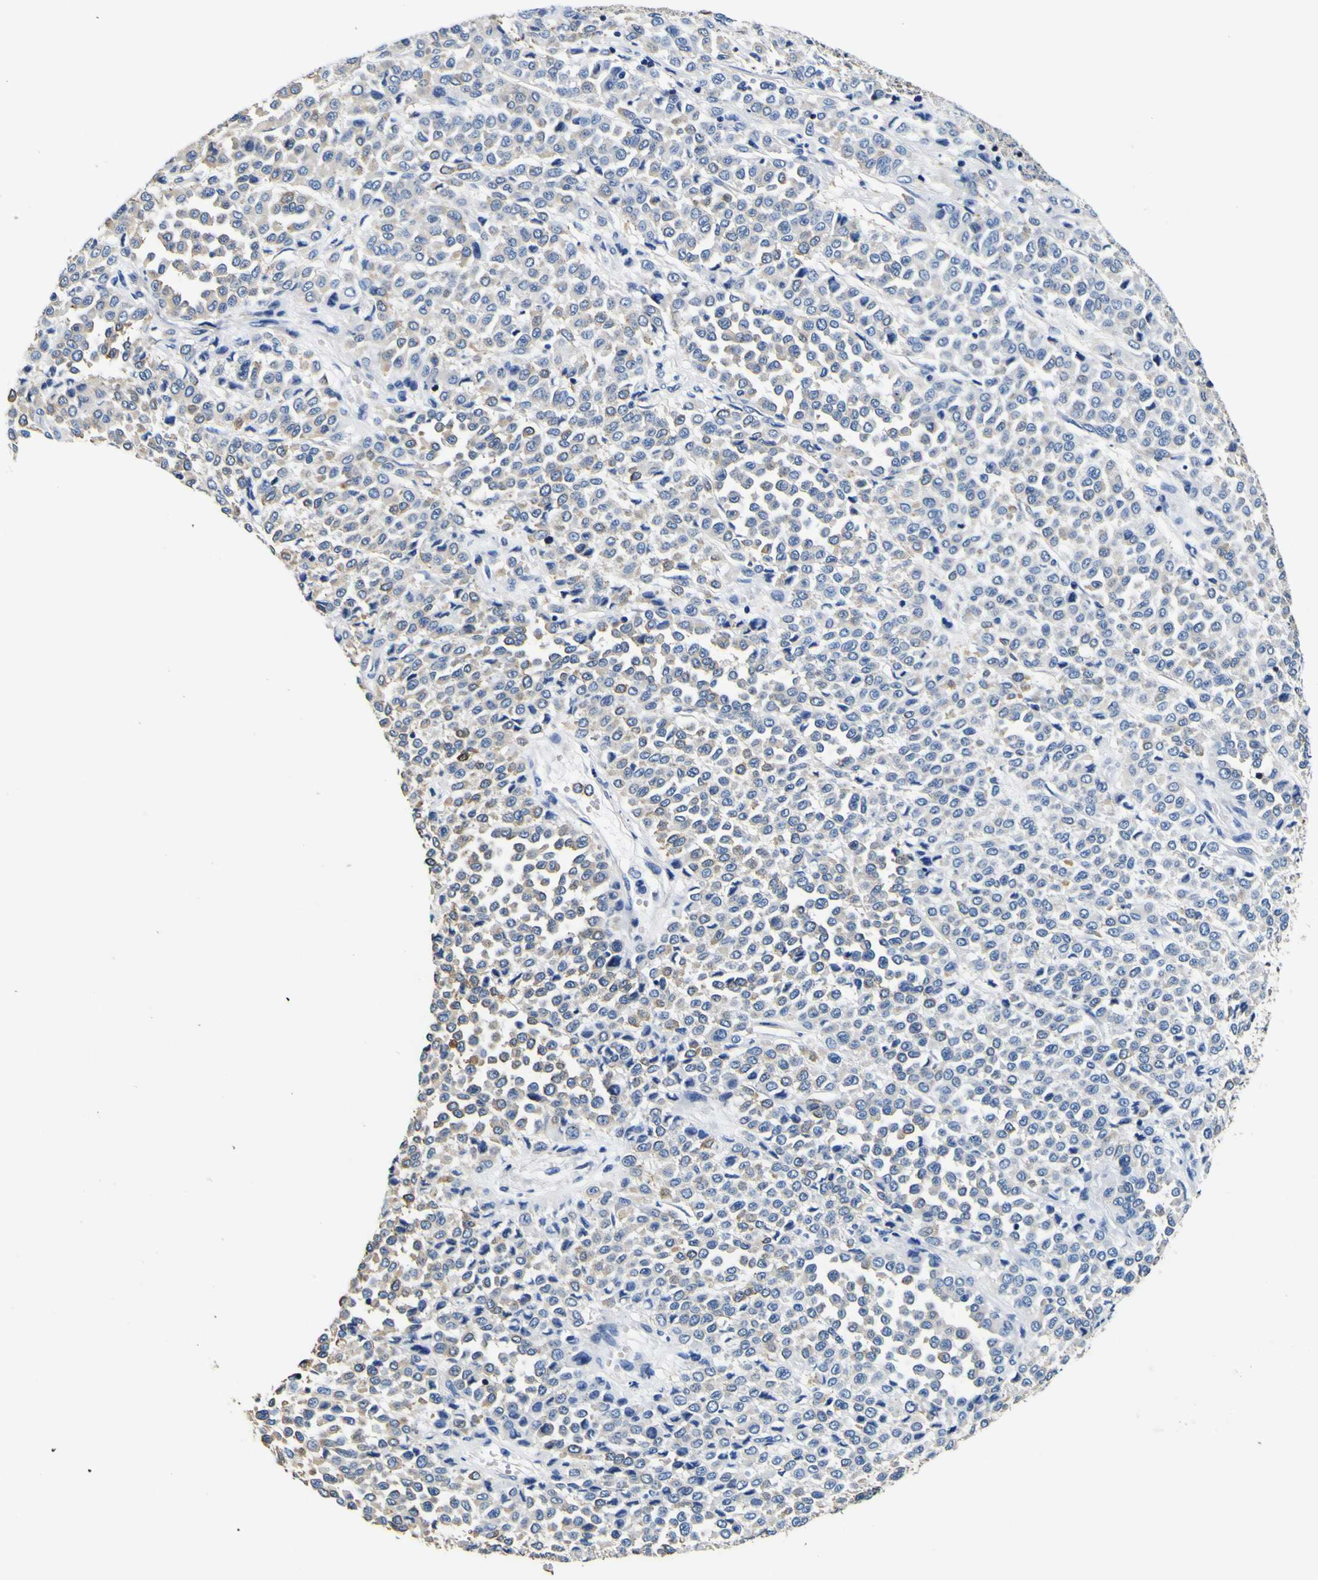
{"staining": {"intensity": "moderate", "quantity": "<25%", "location": "cytoplasmic/membranous"}, "tissue": "melanoma", "cell_type": "Tumor cells", "image_type": "cancer", "snomed": [{"axis": "morphology", "description": "Malignant melanoma, Metastatic site"}, {"axis": "topography", "description": "Pancreas"}], "caption": "An image of human malignant melanoma (metastatic site) stained for a protein displays moderate cytoplasmic/membranous brown staining in tumor cells.", "gene": "TUBA1B", "patient": {"sex": "female", "age": 30}}